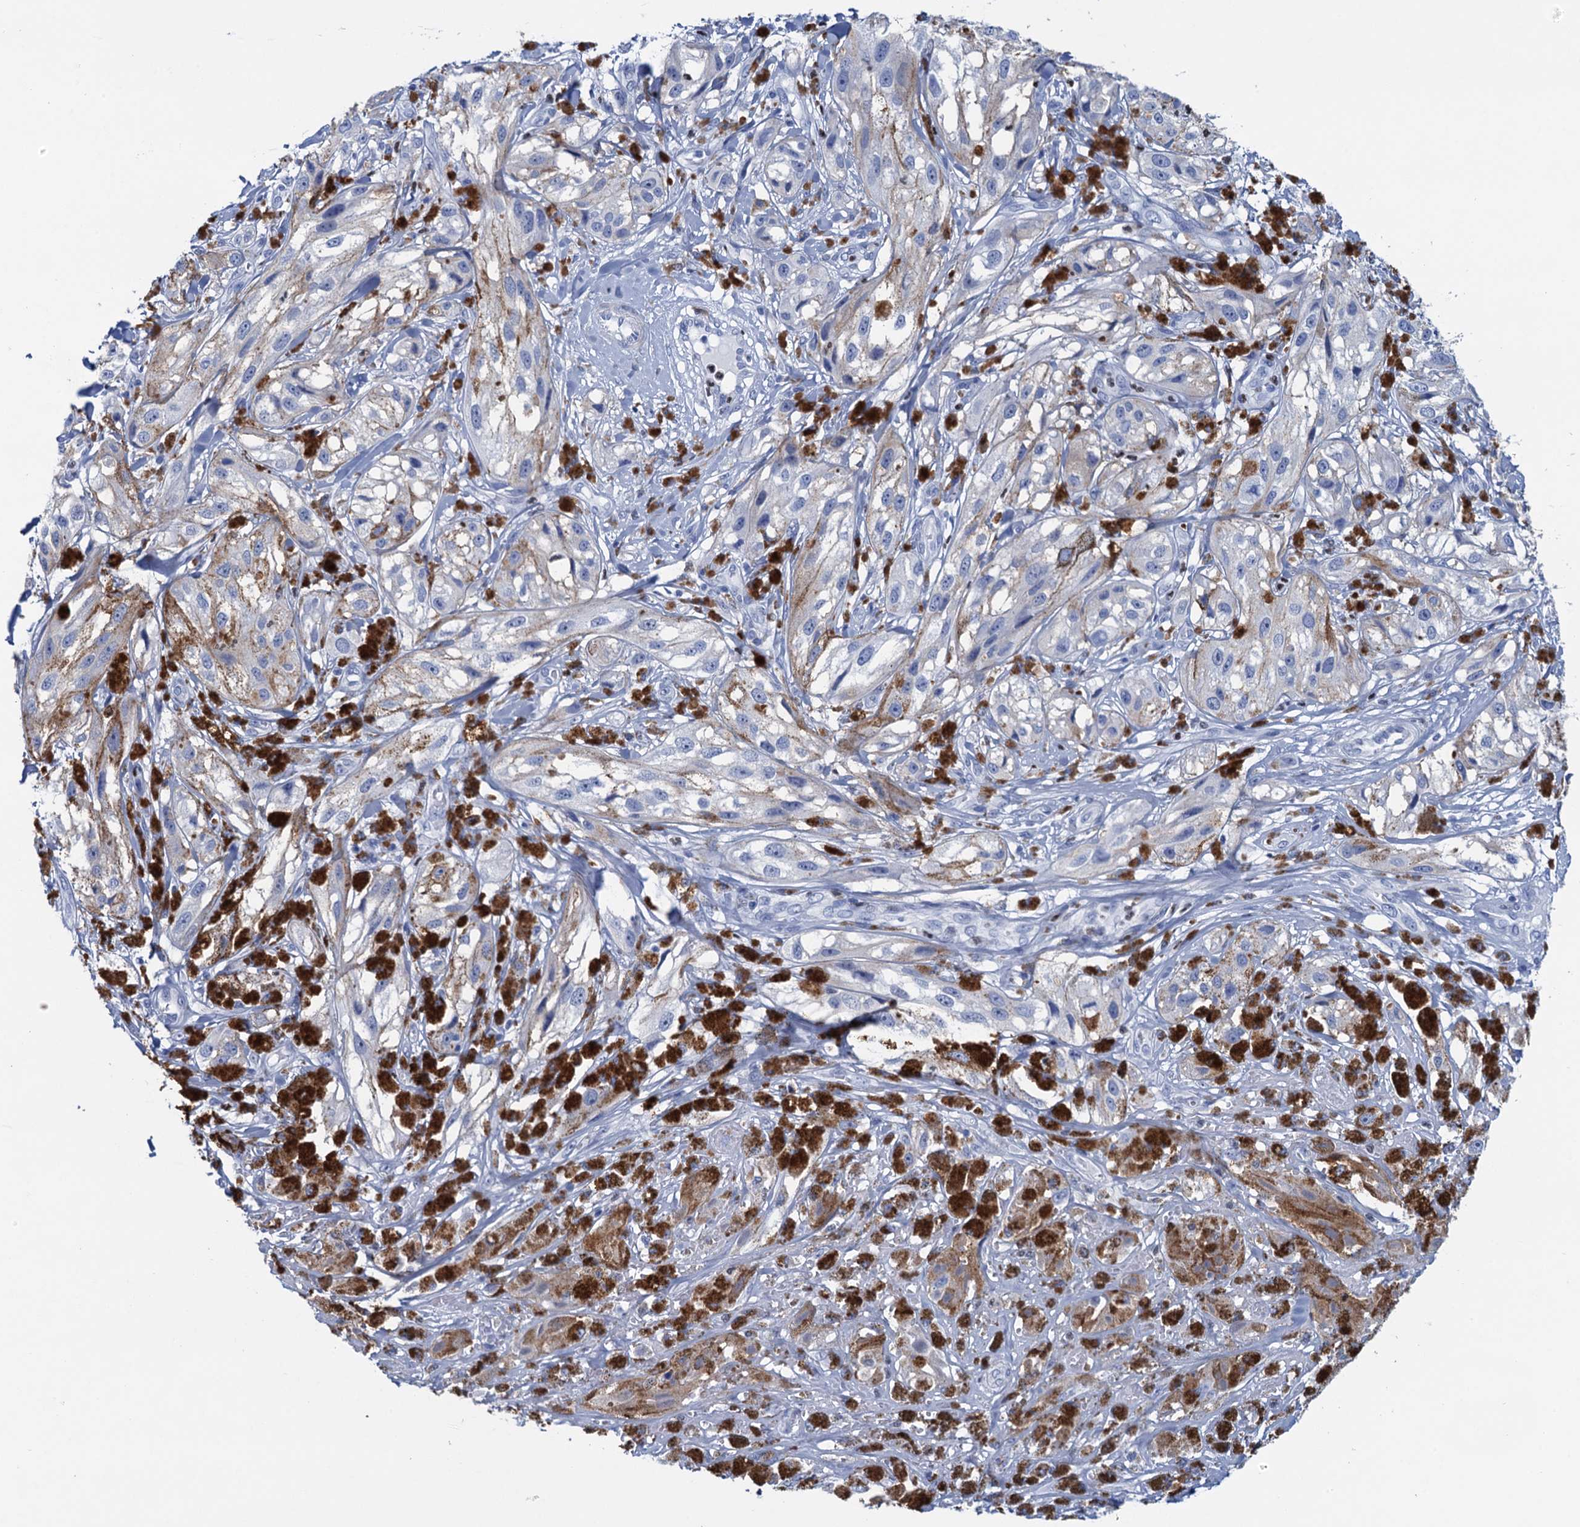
{"staining": {"intensity": "negative", "quantity": "none", "location": "none"}, "tissue": "melanoma", "cell_type": "Tumor cells", "image_type": "cancer", "snomed": [{"axis": "morphology", "description": "Malignant melanoma, NOS"}, {"axis": "topography", "description": "Skin"}], "caption": "A high-resolution histopathology image shows IHC staining of melanoma, which demonstrates no significant staining in tumor cells.", "gene": "RHCG", "patient": {"sex": "male", "age": 88}}